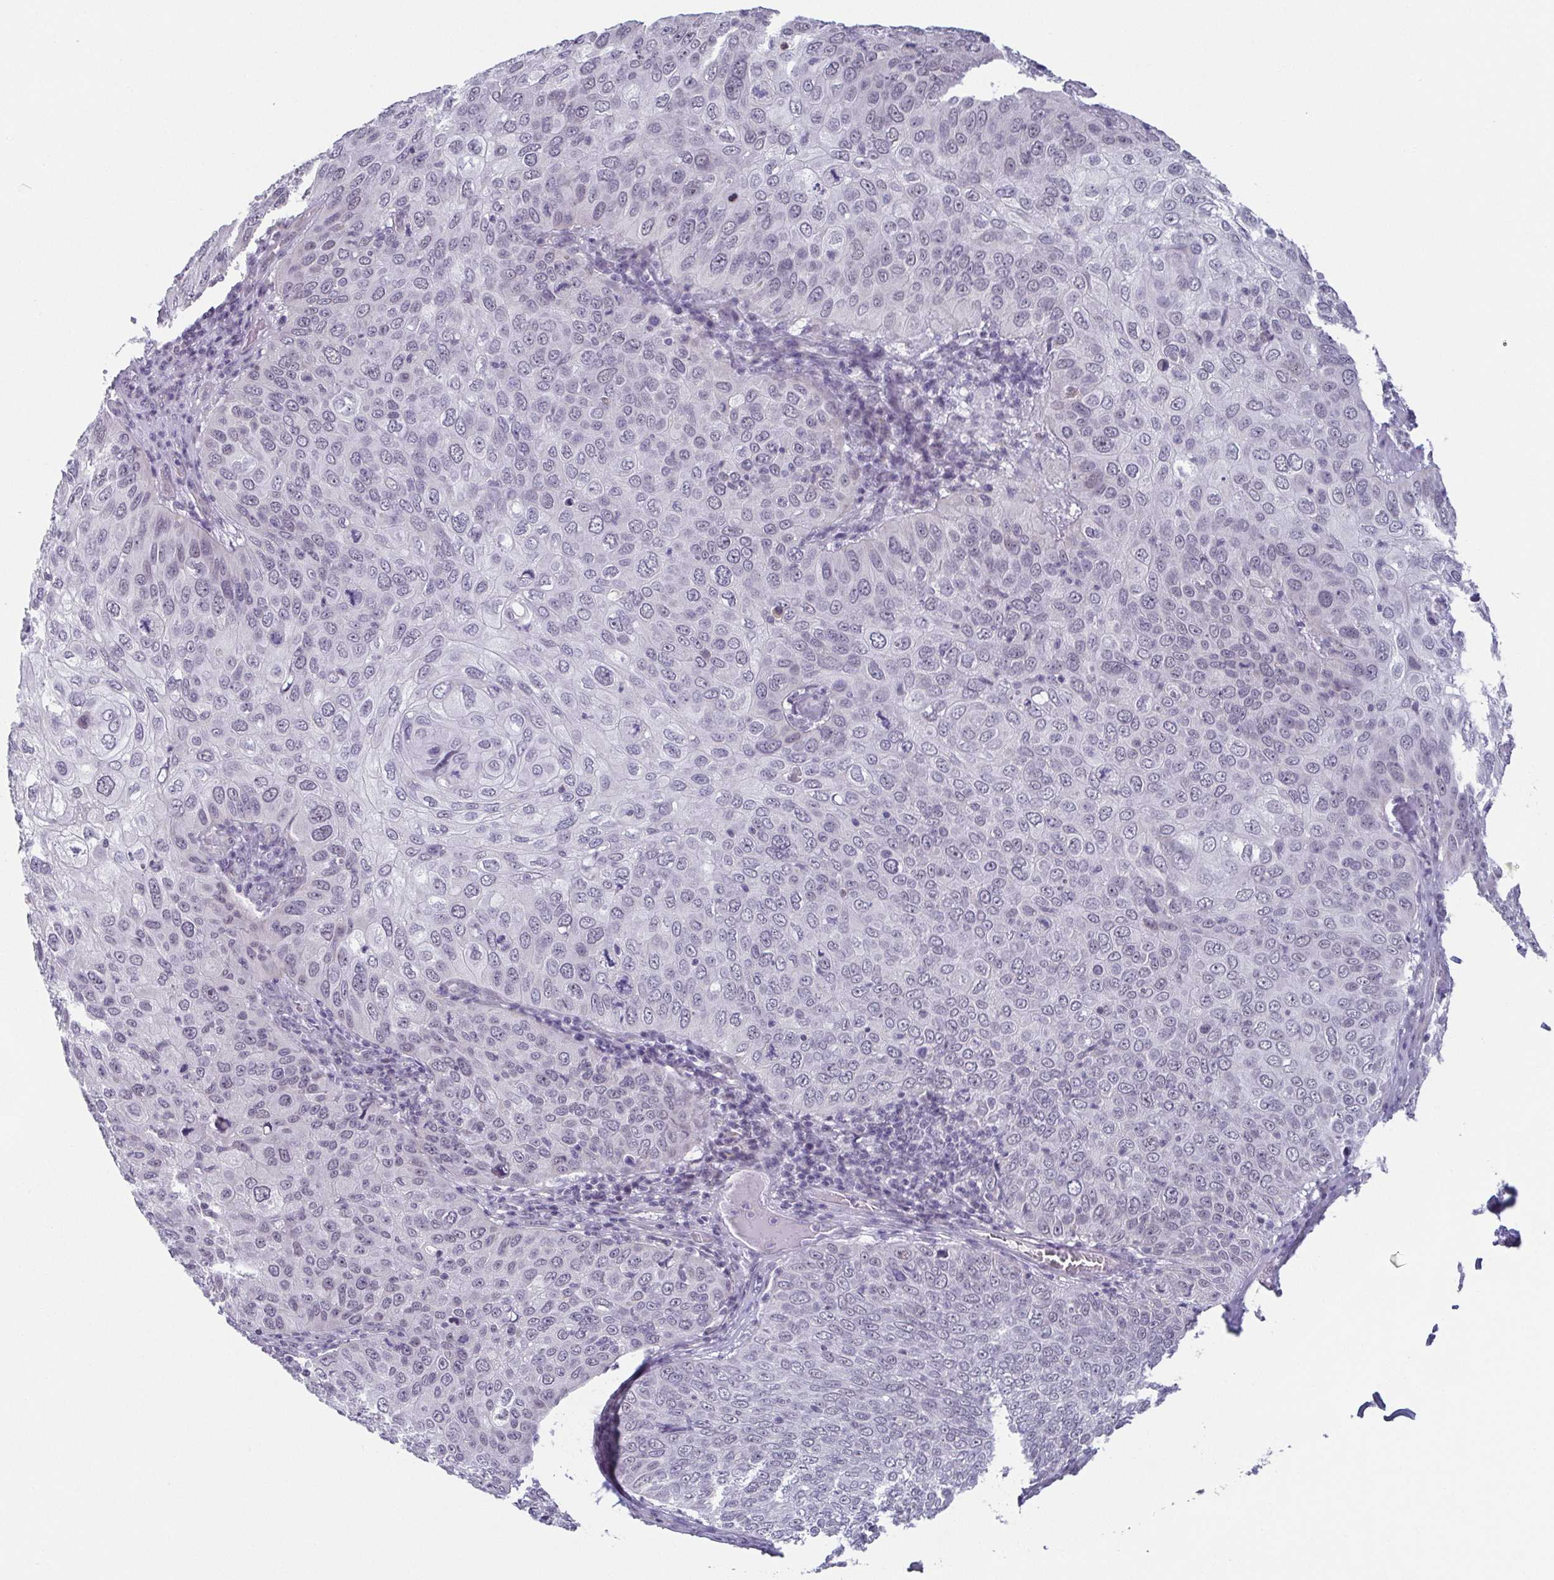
{"staining": {"intensity": "weak", "quantity": "<25%", "location": "nuclear"}, "tissue": "skin cancer", "cell_type": "Tumor cells", "image_type": "cancer", "snomed": [{"axis": "morphology", "description": "Squamous cell carcinoma, NOS"}, {"axis": "topography", "description": "Skin"}], "caption": "Tumor cells are negative for brown protein staining in skin cancer.", "gene": "EXOSC7", "patient": {"sex": "male", "age": 87}}